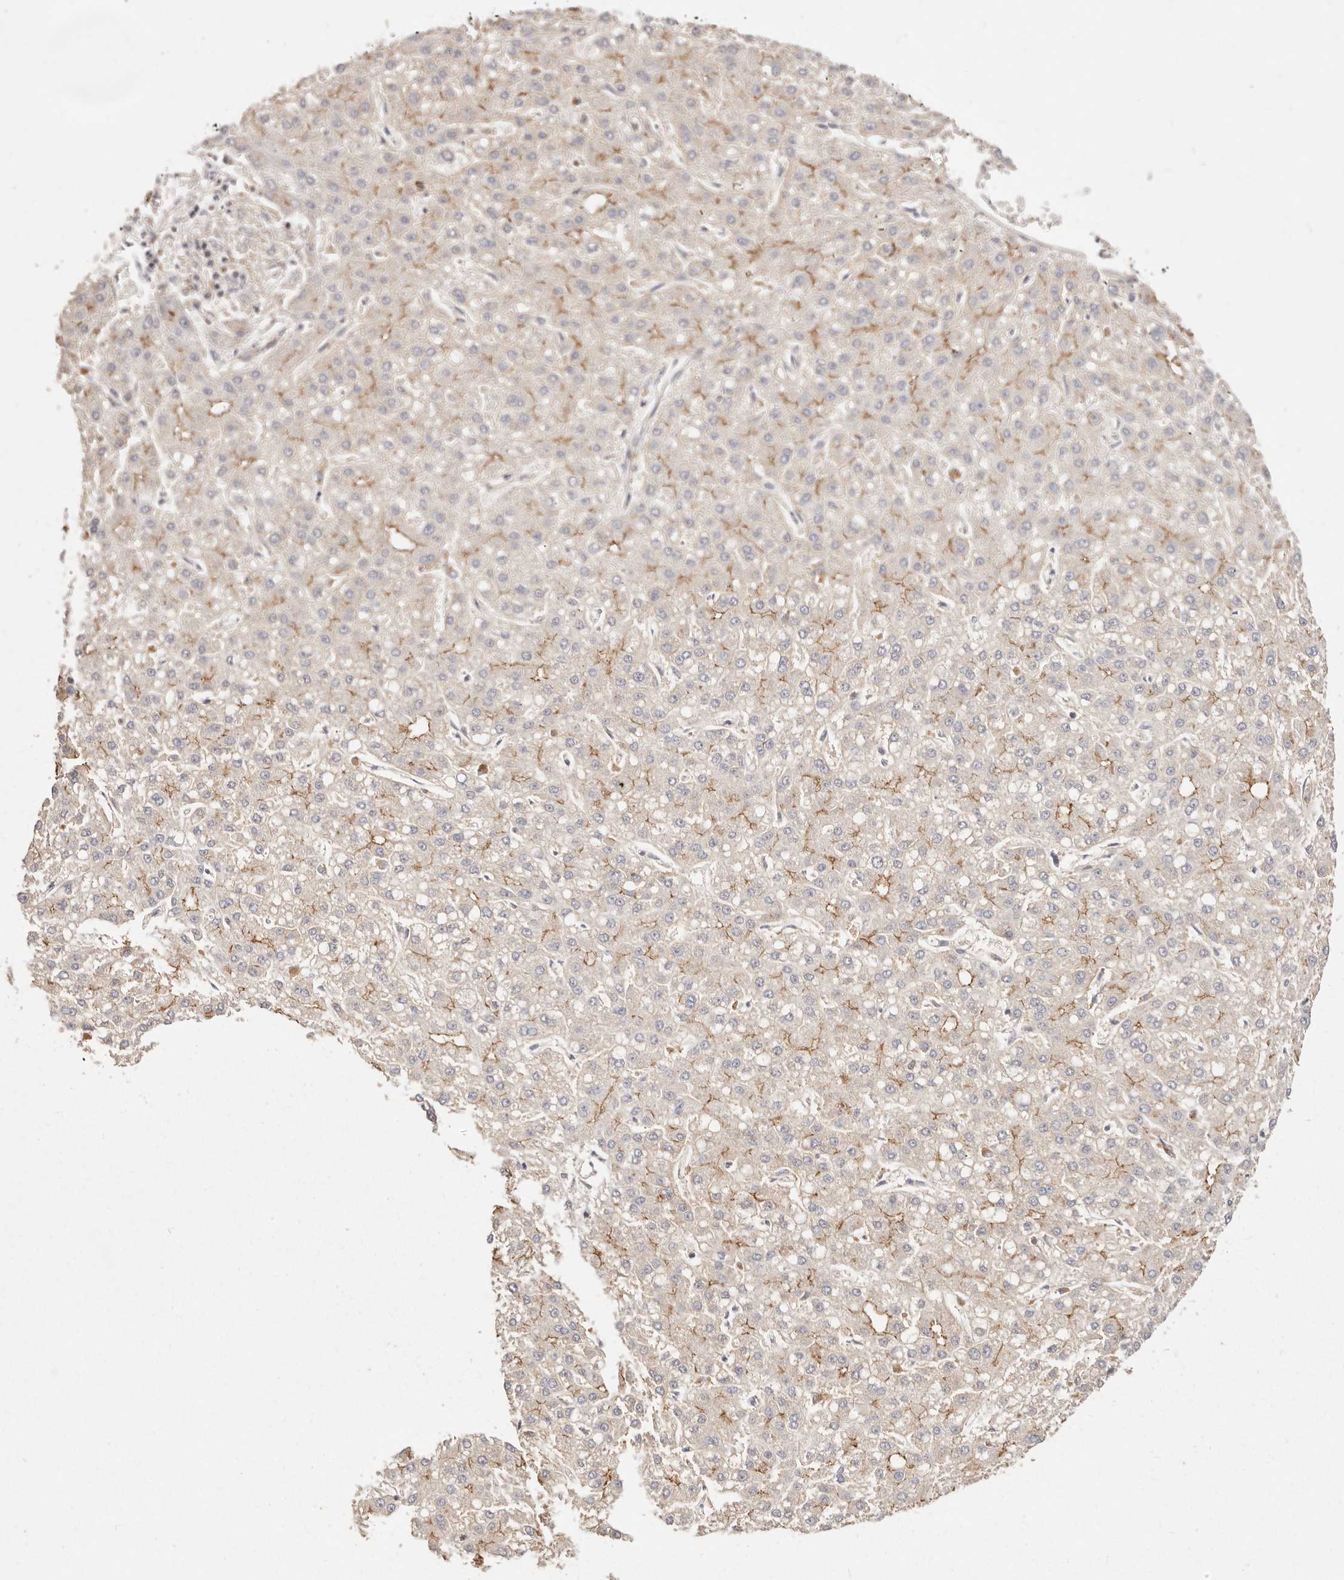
{"staining": {"intensity": "moderate", "quantity": "<25%", "location": "cytoplasmic/membranous"}, "tissue": "liver cancer", "cell_type": "Tumor cells", "image_type": "cancer", "snomed": [{"axis": "morphology", "description": "Carcinoma, Hepatocellular, NOS"}, {"axis": "topography", "description": "Liver"}], "caption": "Hepatocellular carcinoma (liver) tissue demonstrates moderate cytoplasmic/membranous expression in about <25% of tumor cells, visualized by immunohistochemistry. (DAB (3,3'-diaminobenzidine) IHC with brightfield microscopy, high magnification).", "gene": "CXADR", "patient": {"sex": "male", "age": 67}}